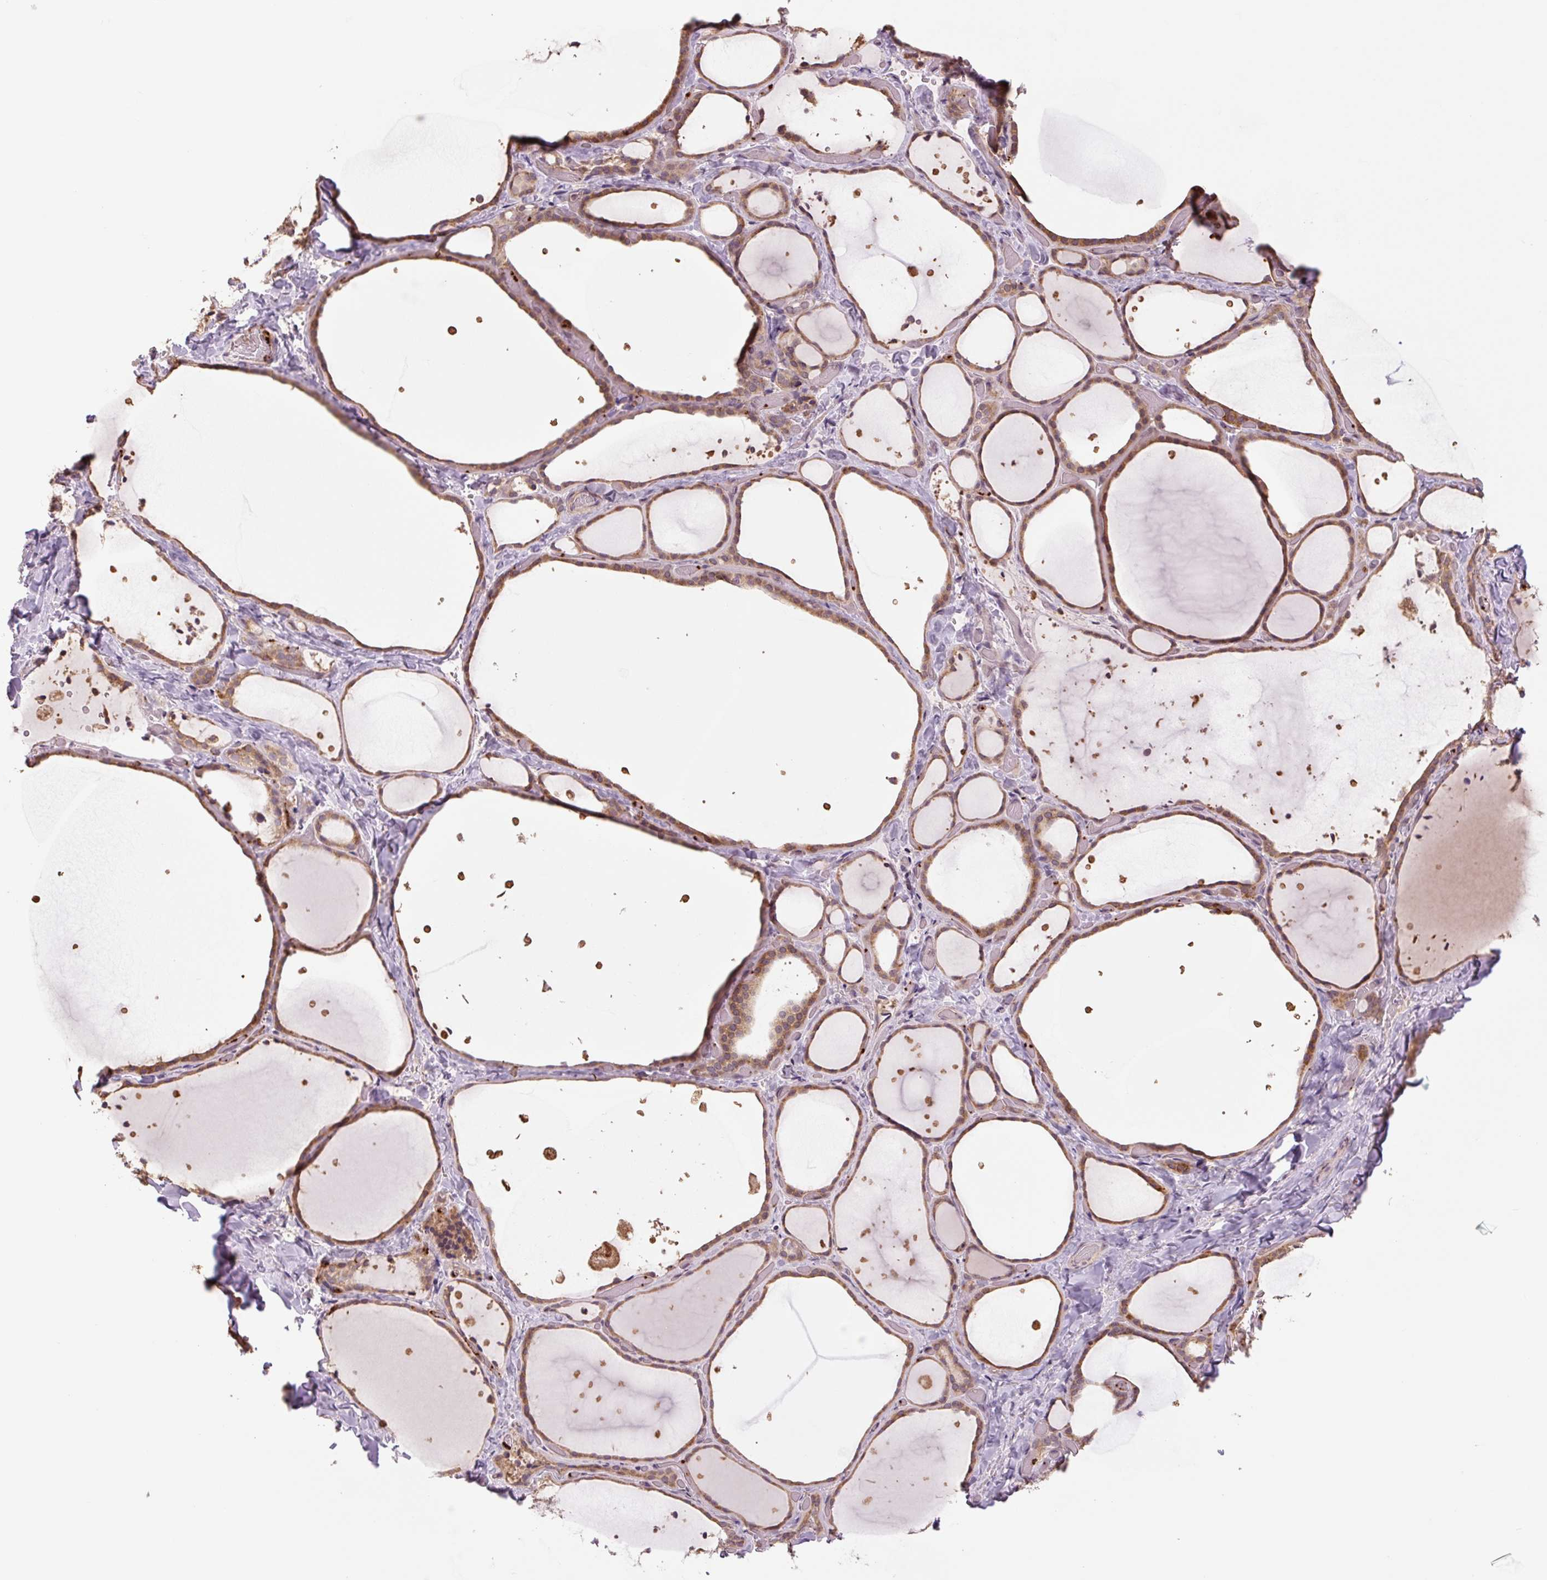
{"staining": {"intensity": "moderate", "quantity": ">75%", "location": "cytoplasmic/membranous"}, "tissue": "thyroid gland", "cell_type": "Glandular cells", "image_type": "normal", "snomed": [{"axis": "morphology", "description": "Normal tissue, NOS"}, {"axis": "topography", "description": "Thyroid gland"}], "caption": "Immunohistochemistry (IHC) photomicrograph of unremarkable human thyroid gland stained for a protein (brown), which shows medium levels of moderate cytoplasmic/membranous staining in approximately >75% of glandular cells.", "gene": "TMEM160", "patient": {"sex": "female", "age": 36}}